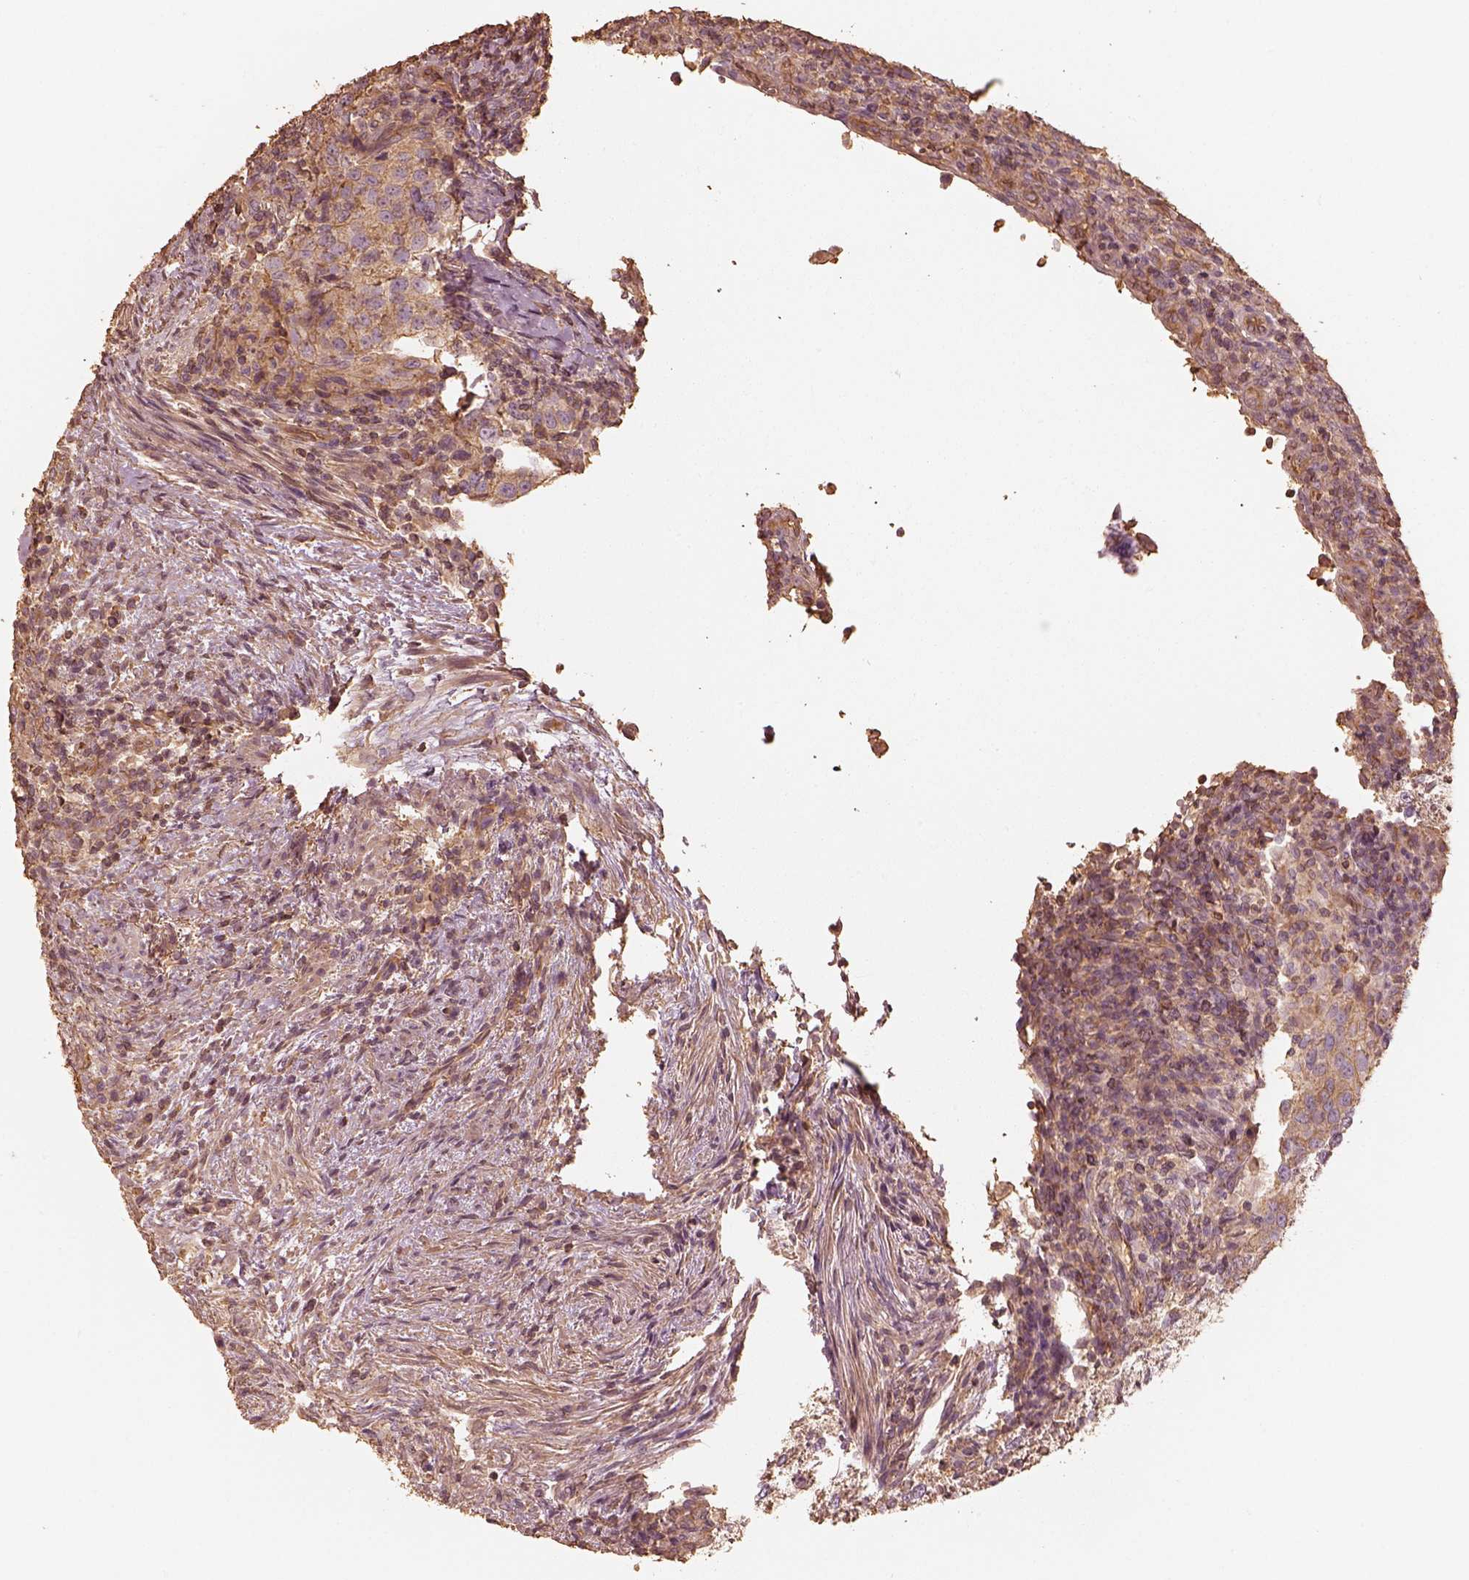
{"staining": {"intensity": "moderate", "quantity": ">75%", "location": "cytoplasmic/membranous"}, "tissue": "urothelial cancer", "cell_type": "Tumor cells", "image_type": "cancer", "snomed": [{"axis": "morphology", "description": "Urothelial carcinoma, High grade"}, {"axis": "topography", "description": "Urinary bladder"}], "caption": "Protein analysis of urothelial carcinoma (high-grade) tissue displays moderate cytoplasmic/membranous expression in about >75% of tumor cells. (DAB (3,3'-diaminobenzidine) IHC with brightfield microscopy, high magnification).", "gene": "WDR7", "patient": {"sex": "female", "age": 78}}